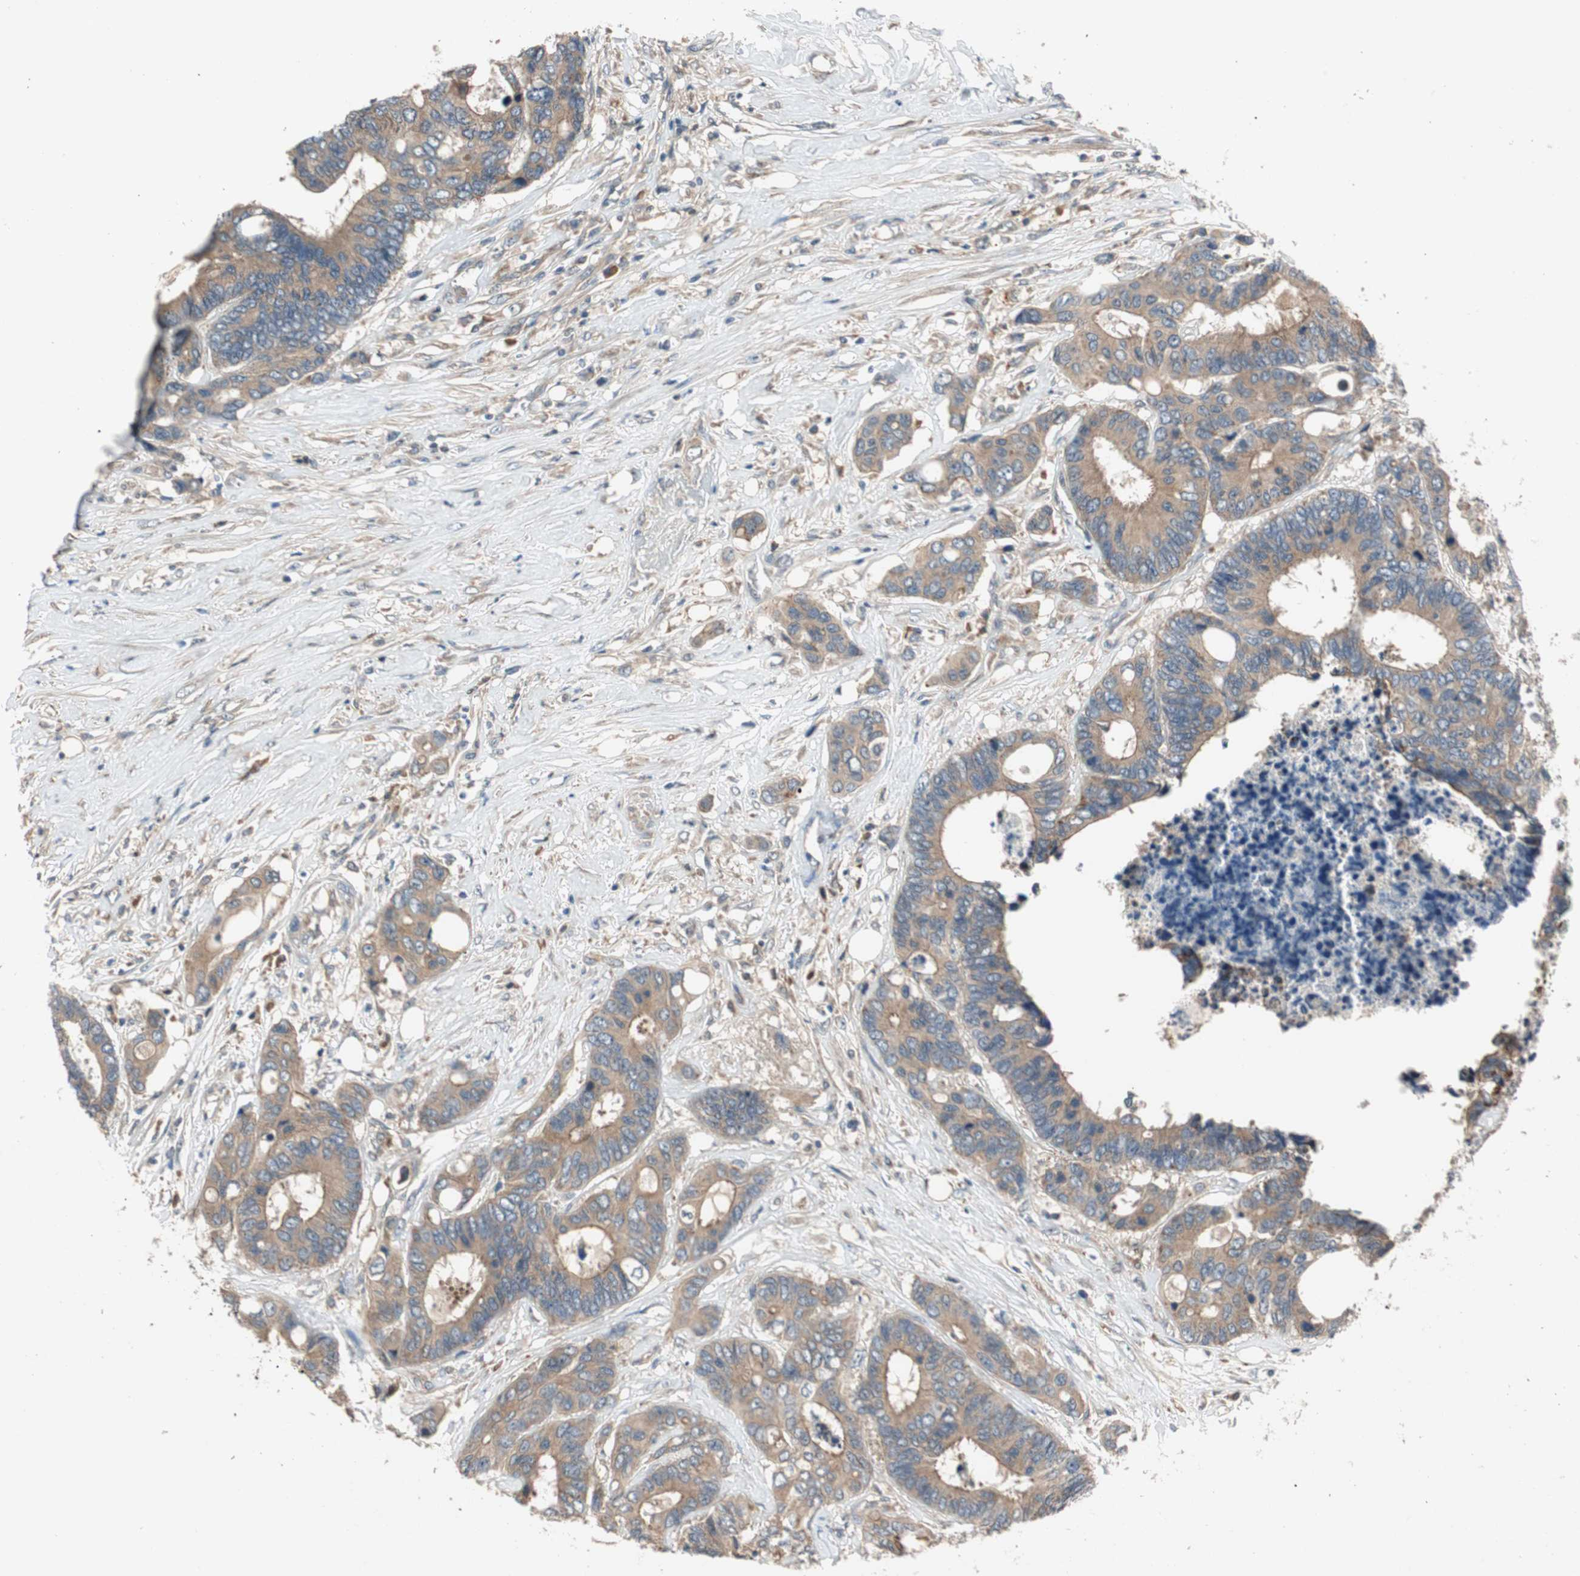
{"staining": {"intensity": "moderate", "quantity": ">75%", "location": "cytoplasmic/membranous"}, "tissue": "colorectal cancer", "cell_type": "Tumor cells", "image_type": "cancer", "snomed": [{"axis": "morphology", "description": "Adenocarcinoma, NOS"}, {"axis": "topography", "description": "Rectum"}], "caption": "Protein staining of colorectal cancer (adenocarcinoma) tissue shows moderate cytoplasmic/membranous positivity in about >75% of tumor cells. (DAB (3,3'-diaminobenzidine) IHC with brightfield microscopy, high magnification).", "gene": "NCLN", "patient": {"sex": "male", "age": 55}}